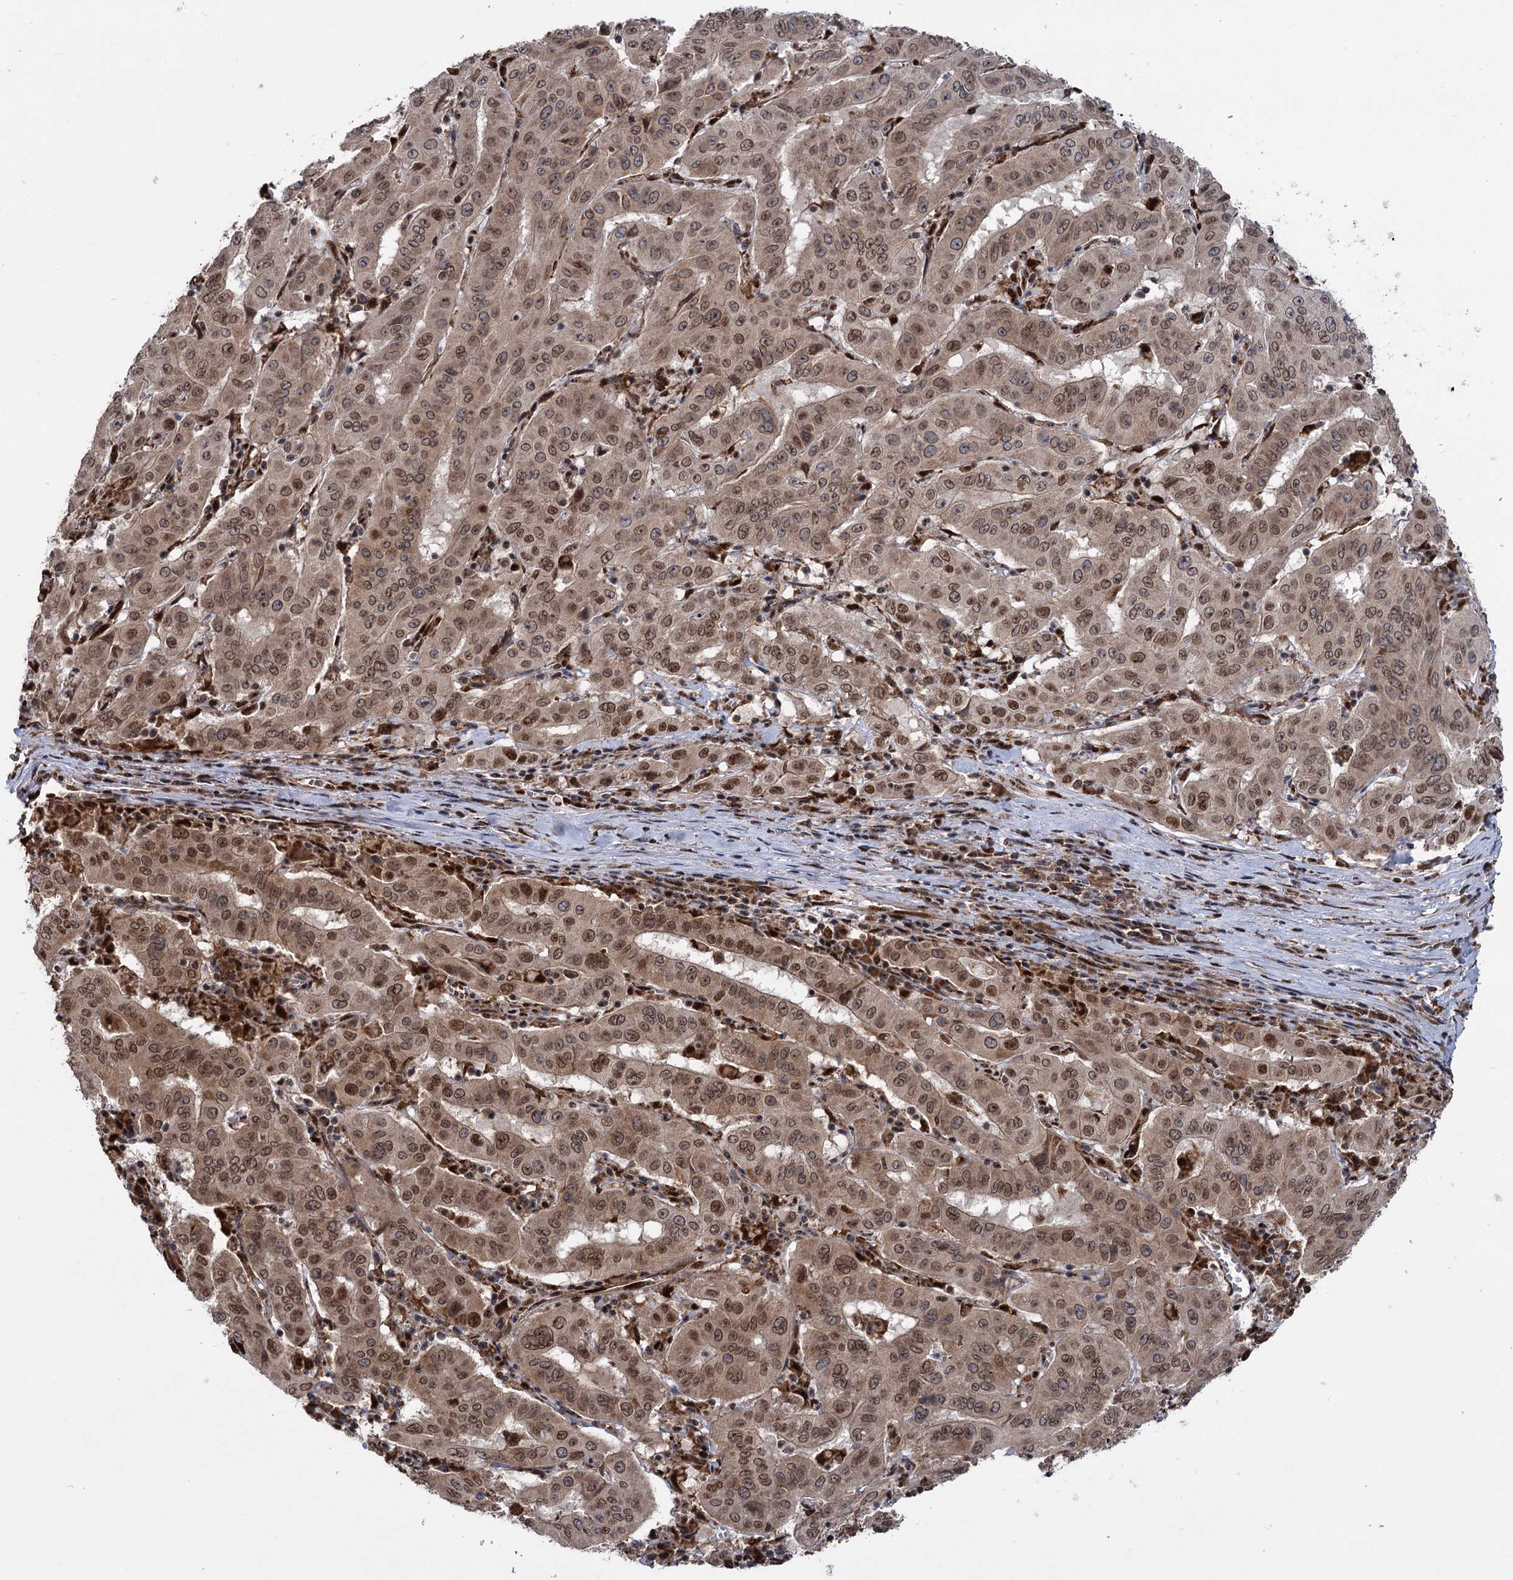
{"staining": {"intensity": "moderate", "quantity": ">75%", "location": "cytoplasmic/membranous,nuclear"}, "tissue": "pancreatic cancer", "cell_type": "Tumor cells", "image_type": "cancer", "snomed": [{"axis": "morphology", "description": "Adenocarcinoma, NOS"}, {"axis": "topography", "description": "Pancreas"}], "caption": "Protein staining of pancreatic cancer (adenocarcinoma) tissue reveals moderate cytoplasmic/membranous and nuclear staining in about >75% of tumor cells. Nuclei are stained in blue.", "gene": "MESD", "patient": {"sex": "male", "age": 63}}